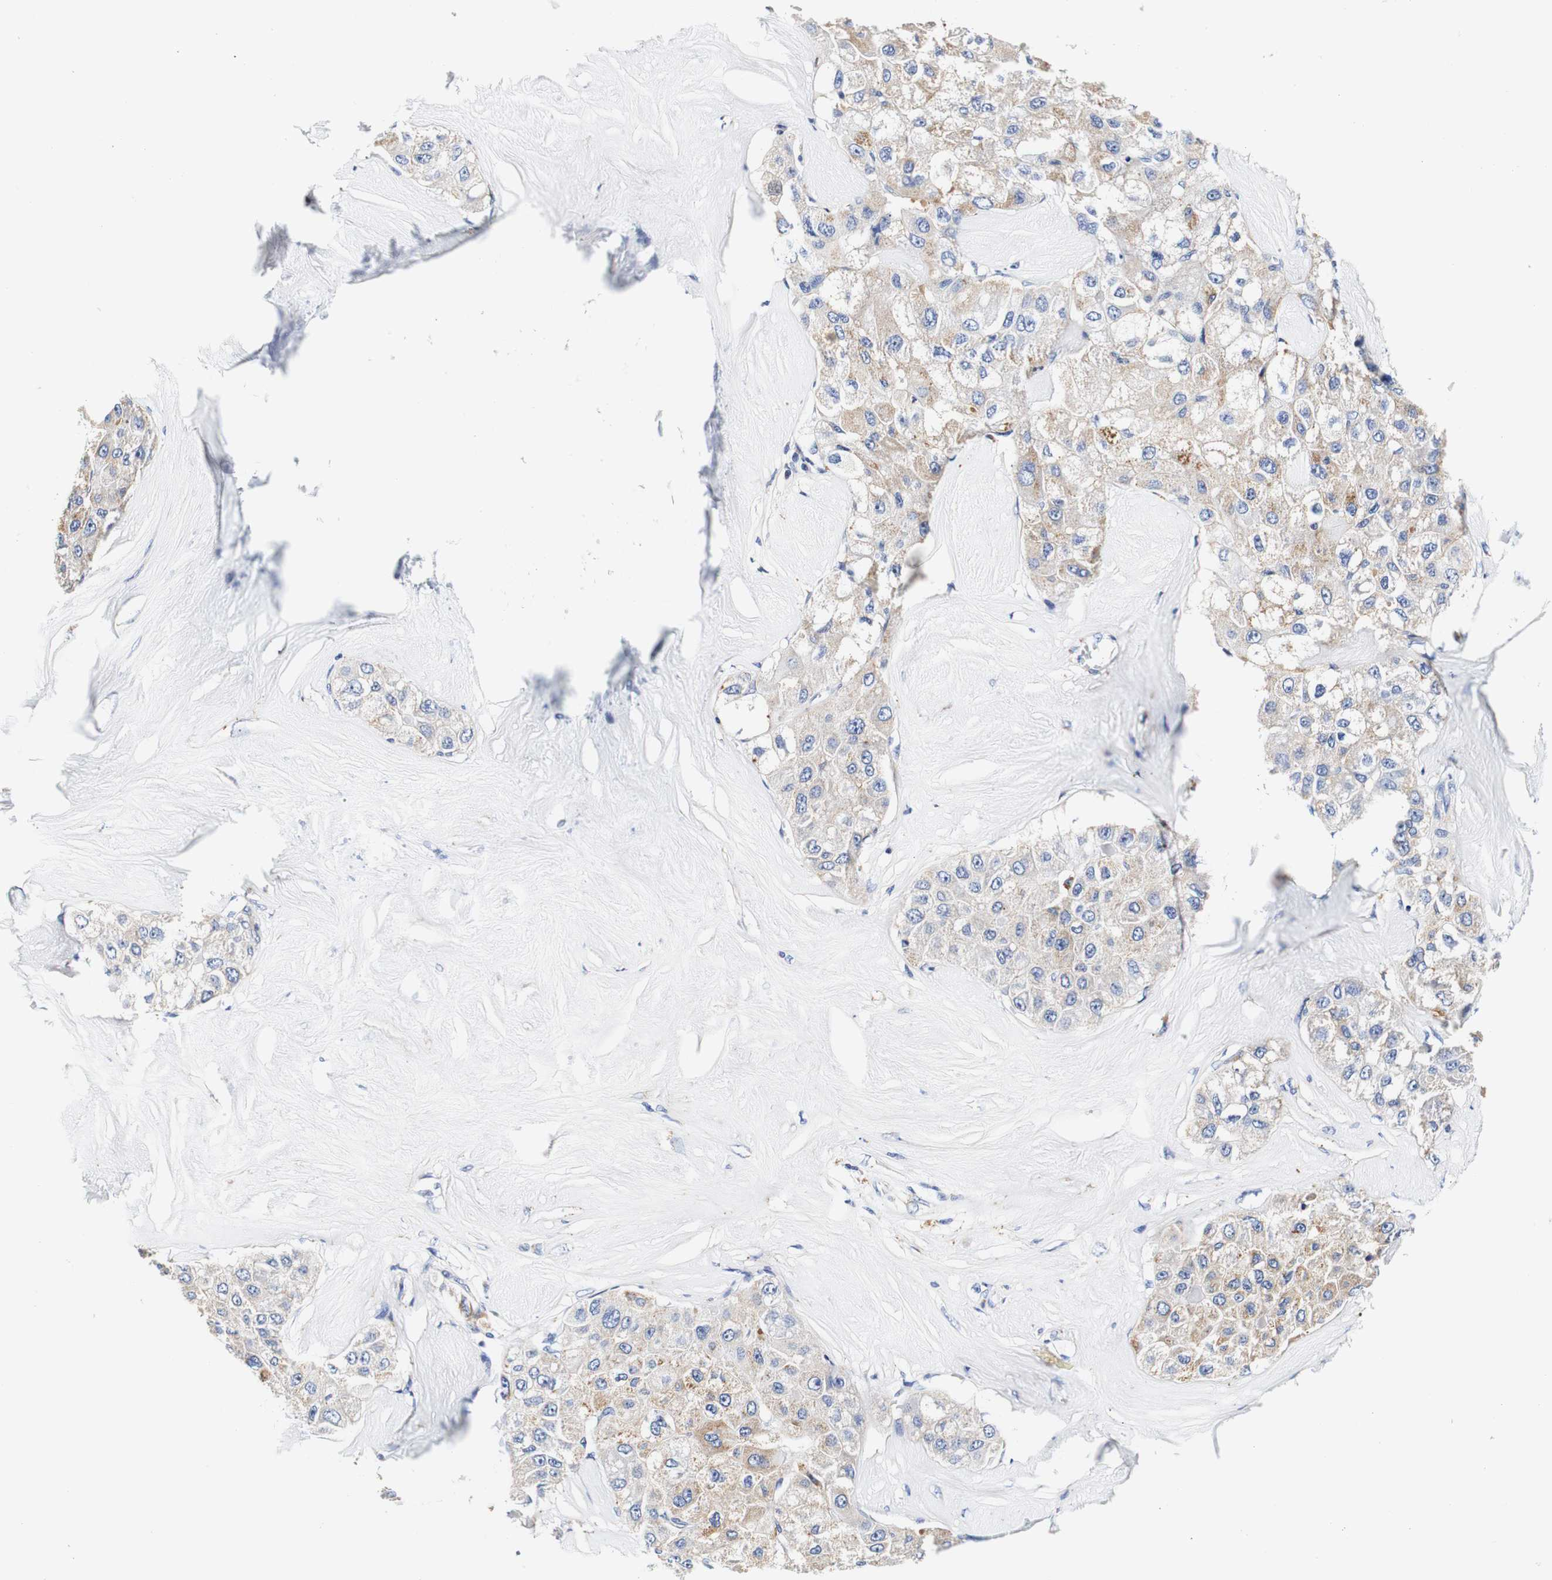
{"staining": {"intensity": "weak", "quantity": ">75%", "location": "cytoplasmic/membranous"}, "tissue": "liver cancer", "cell_type": "Tumor cells", "image_type": "cancer", "snomed": [{"axis": "morphology", "description": "Carcinoma, Hepatocellular, NOS"}, {"axis": "topography", "description": "Liver"}], "caption": "This micrograph shows IHC staining of liver hepatocellular carcinoma, with low weak cytoplasmic/membranous positivity in approximately >75% of tumor cells.", "gene": "CAMK4", "patient": {"sex": "male", "age": 80}}